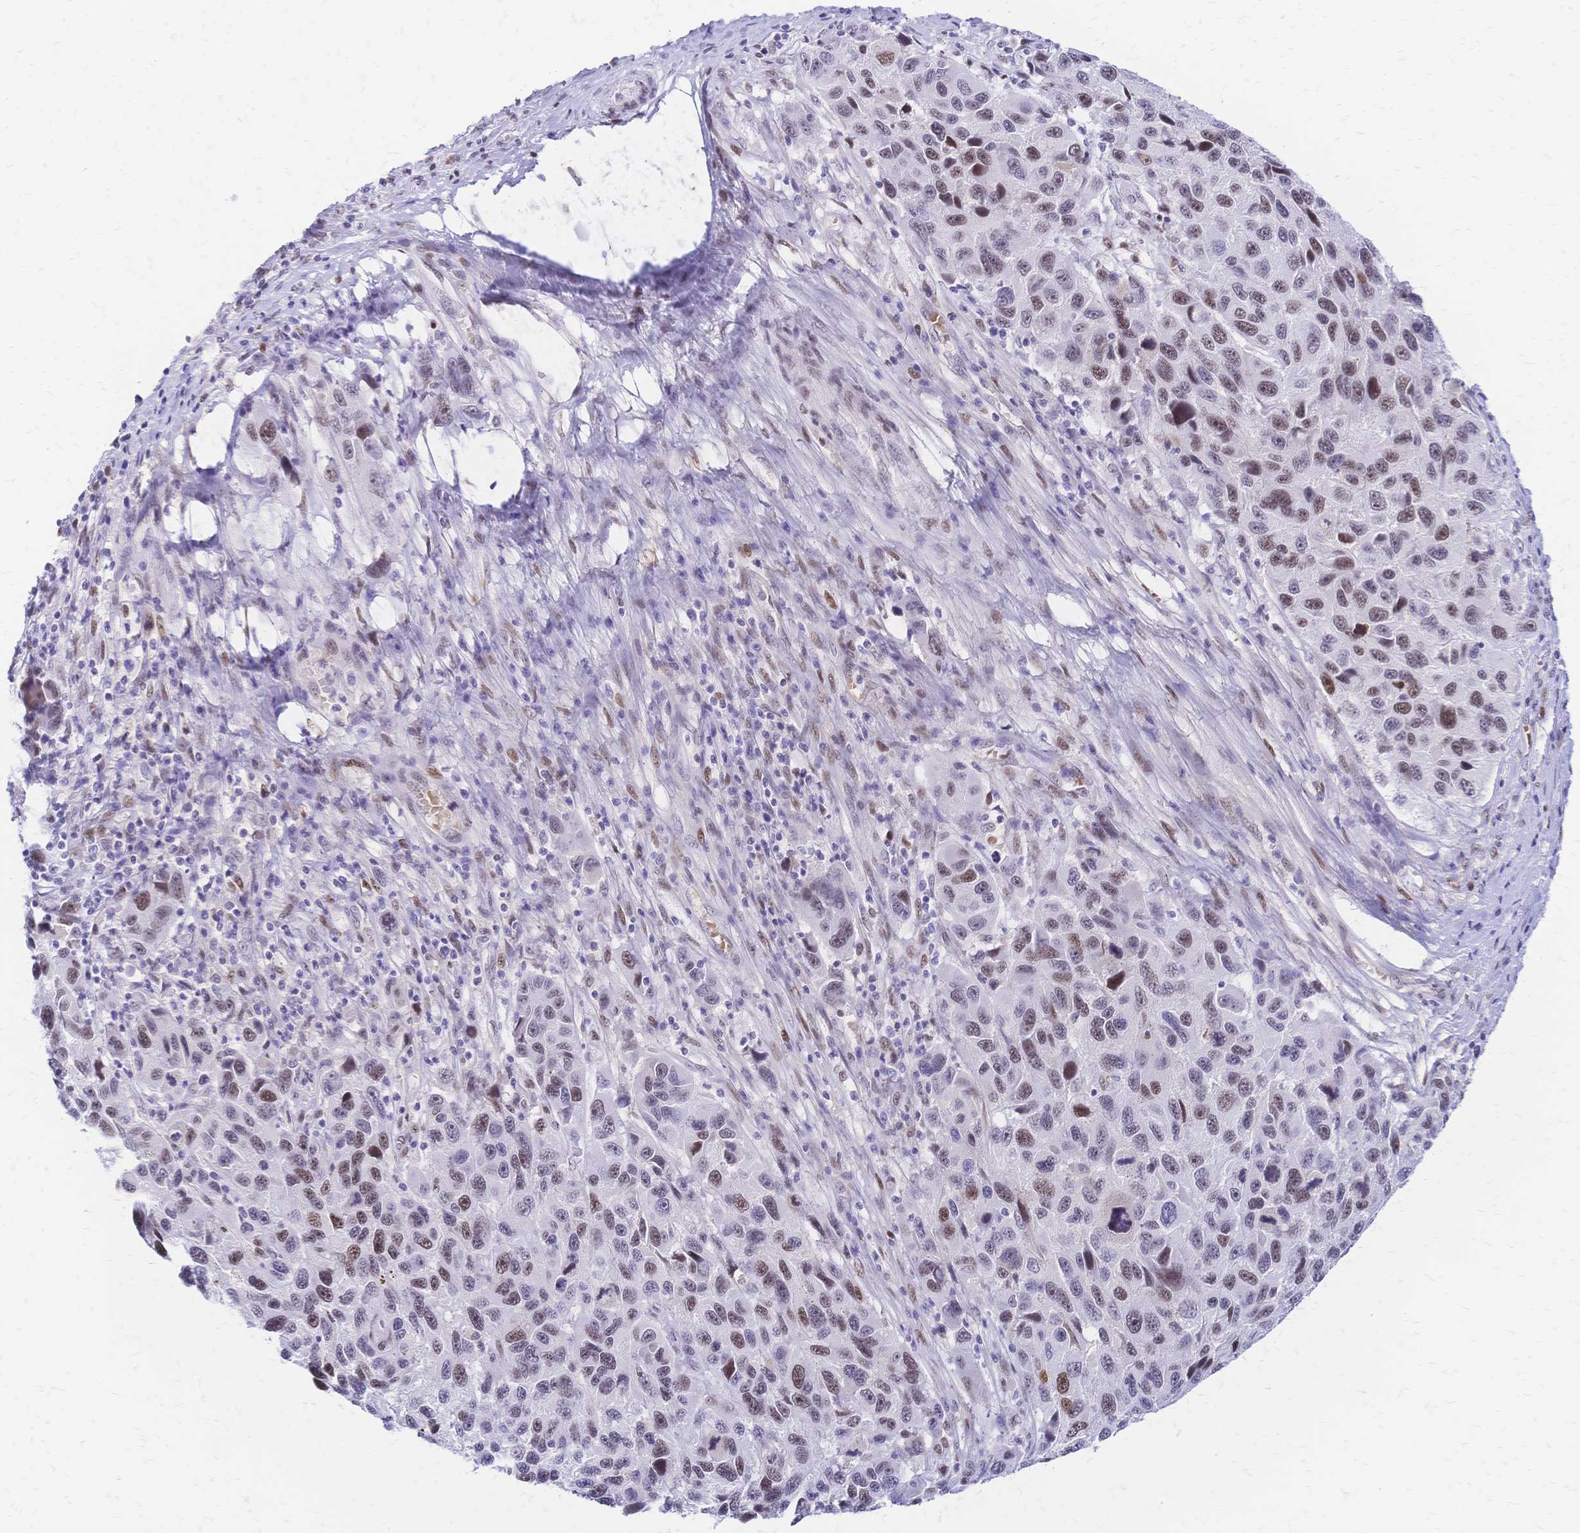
{"staining": {"intensity": "moderate", "quantity": "25%-75%", "location": "nuclear"}, "tissue": "melanoma", "cell_type": "Tumor cells", "image_type": "cancer", "snomed": [{"axis": "morphology", "description": "Malignant melanoma, NOS"}, {"axis": "topography", "description": "Skin"}], "caption": "A histopathology image of human melanoma stained for a protein exhibits moderate nuclear brown staining in tumor cells.", "gene": "NFIC", "patient": {"sex": "male", "age": 53}}